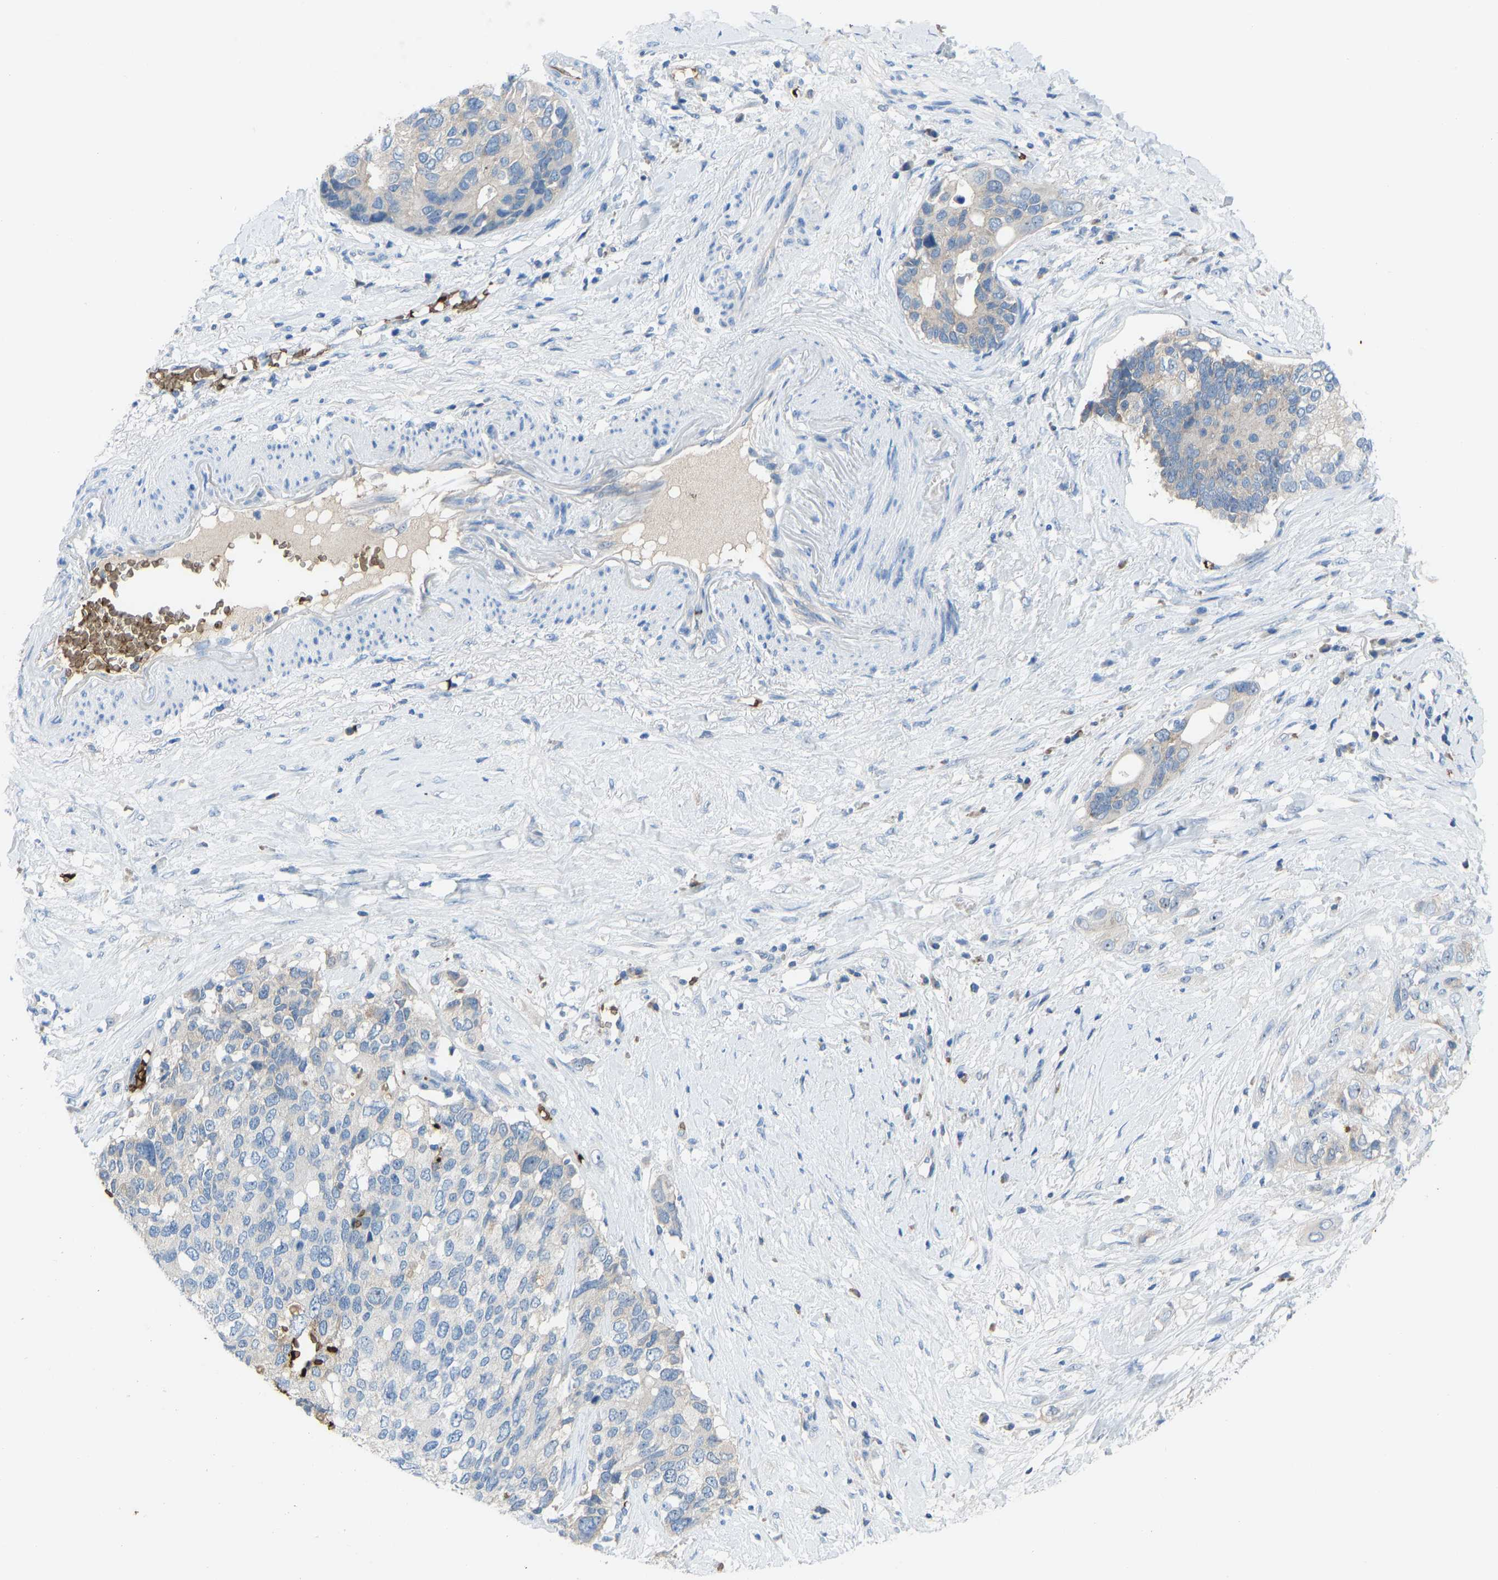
{"staining": {"intensity": "weak", "quantity": "<25%", "location": "cytoplasmic/membranous"}, "tissue": "pancreatic cancer", "cell_type": "Tumor cells", "image_type": "cancer", "snomed": [{"axis": "morphology", "description": "Adenocarcinoma, NOS"}, {"axis": "topography", "description": "Pancreas"}], "caption": "Image shows no significant protein positivity in tumor cells of pancreatic adenocarcinoma. (DAB (3,3'-diaminobenzidine) immunohistochemistry (IHC) visualized using brightfield microscopy, high magnification).", "gene": "PIGS", "patient": {"sex": "female", "age": 56}}